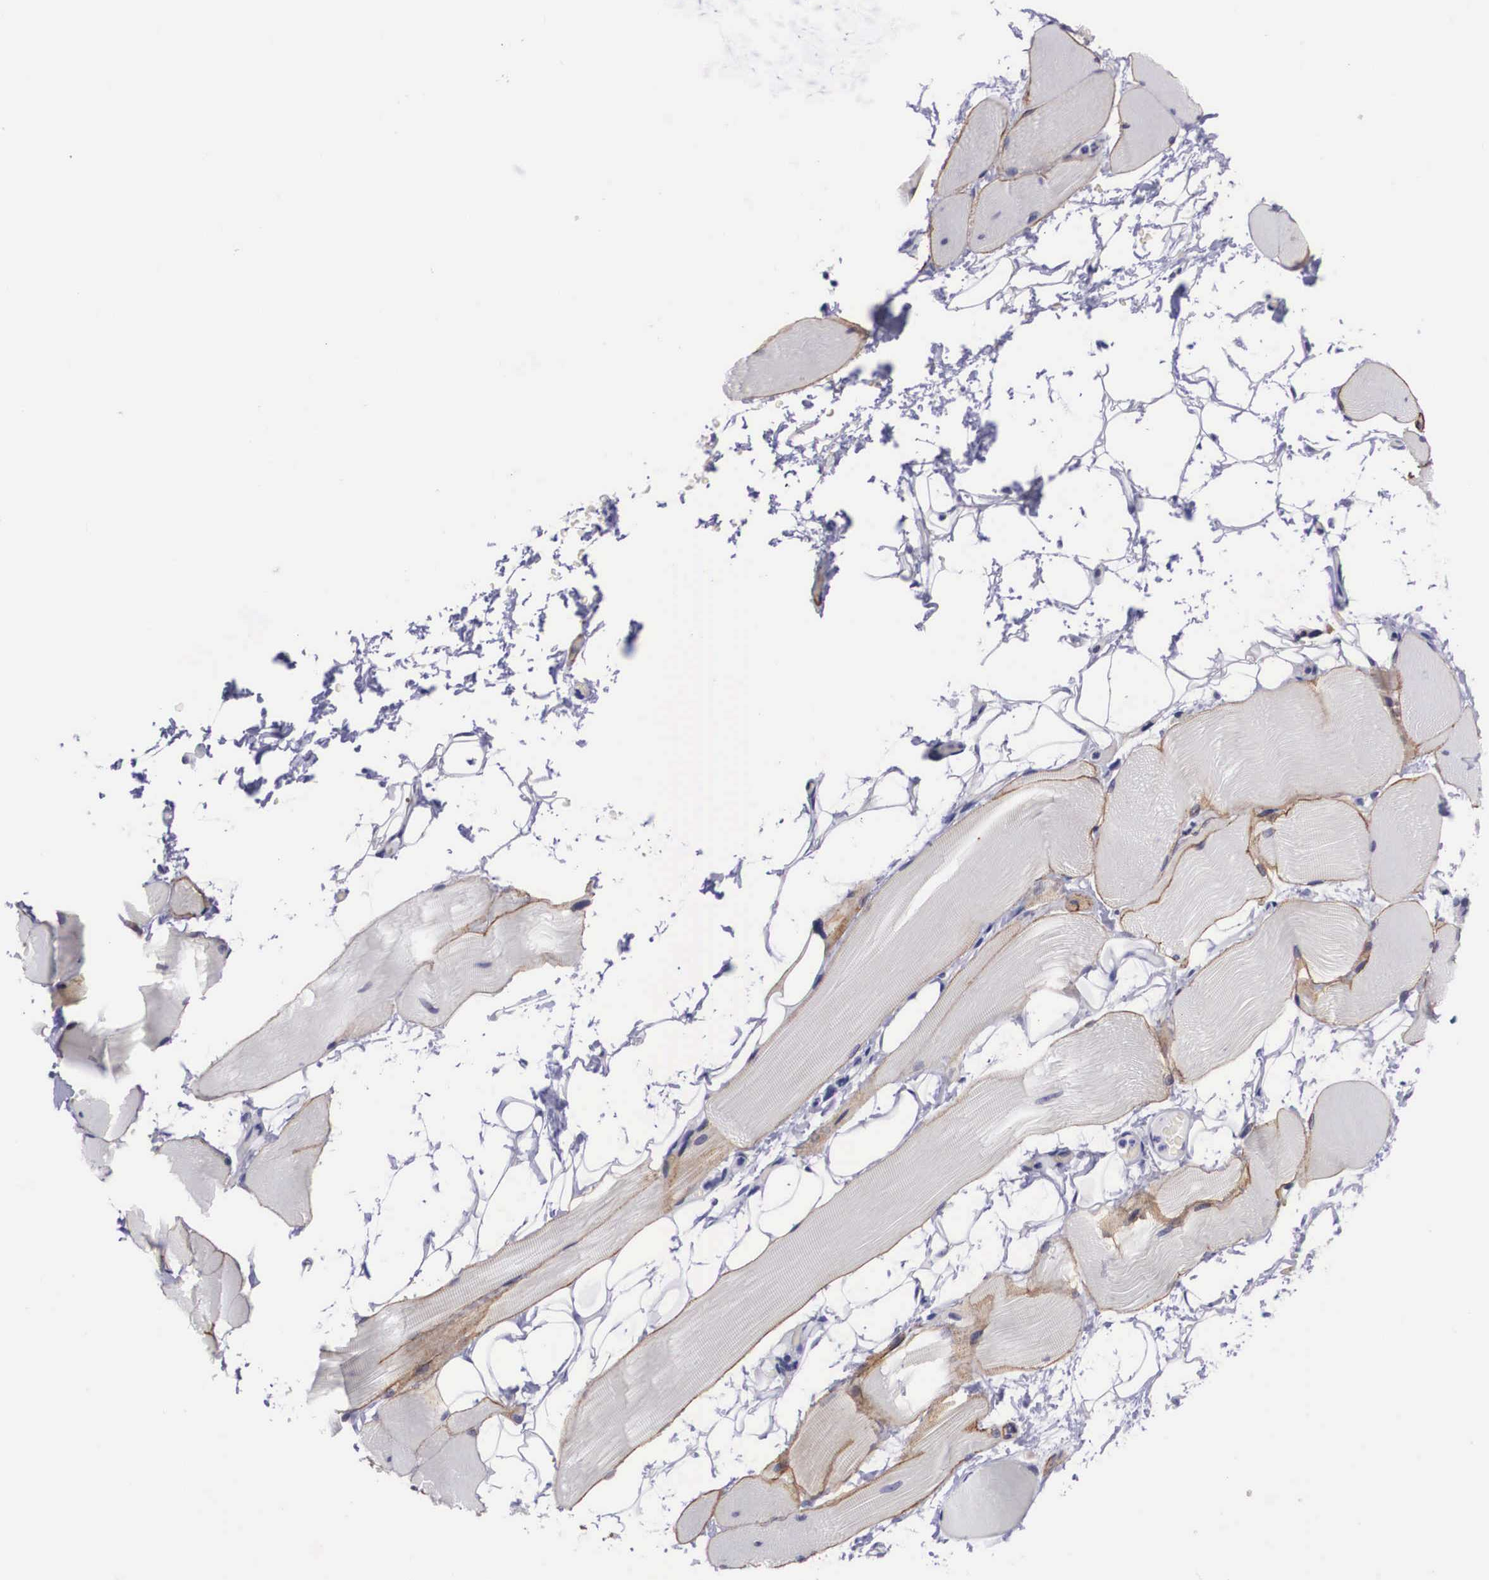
{"staining": {"intensity": "moderate", "quantity": "25%-75%", "location": "cytoplasmic/membranous"}, "tissue": "skeletal muscle", "cell_type": "Myocytes", "image_type": "normal", "snomed": [{"axis": "morphology", "description": "Normal tissue, NOS"}, {"axis": "topography", "description": "Skeletal muscle"}, {"axis": "topography", "description": "Parathyroid gland"}], "caption": "Immunohistochemical staining of benign skeletal muscle demonstrates medium levels of moderate cytoplasmic/membranous staining in about 25%-75% of myocytes.", "gene": "C22orf31", "patient": {"sex": "female", "age": 37}}